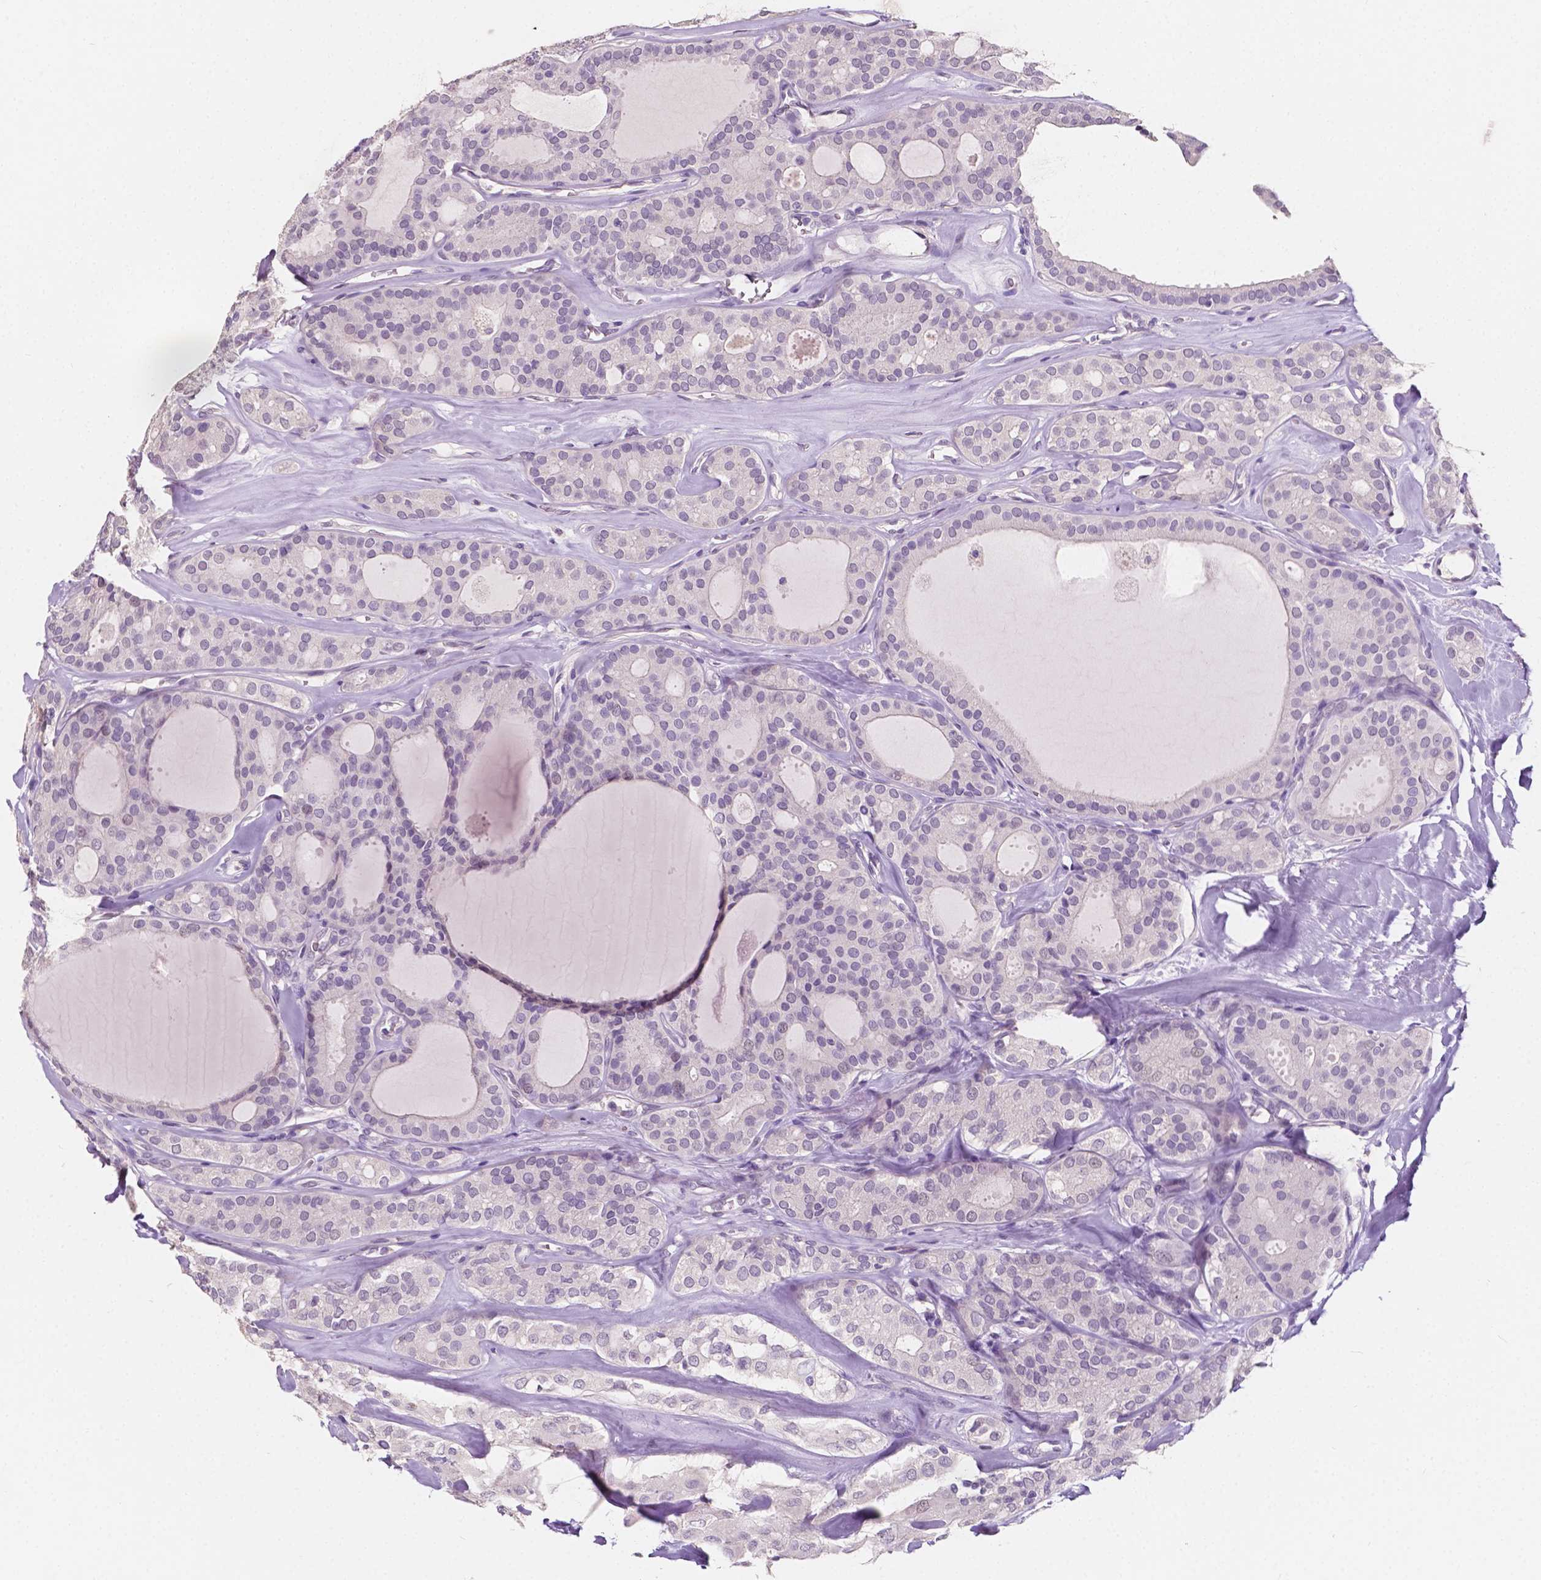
{"staining": {"intensity": "negative", "quantity": "none", "location": "none"}, "tissue": "thyroid cancer", "cell_type": "Tumor cells", "image_type": "cancer", "snomed": [{"axis": "morphology", "description": "Follicular adenoma carcinoma, NOS"}, {"axis": "topography", "description": "Thyroid gland"}], "caption": "A histopathology image of thyroid cancer stained for a protein shows no brown staining in tumor cells.", "gene": "TAL1", "patient": {"sex": "male", "age": 75}}